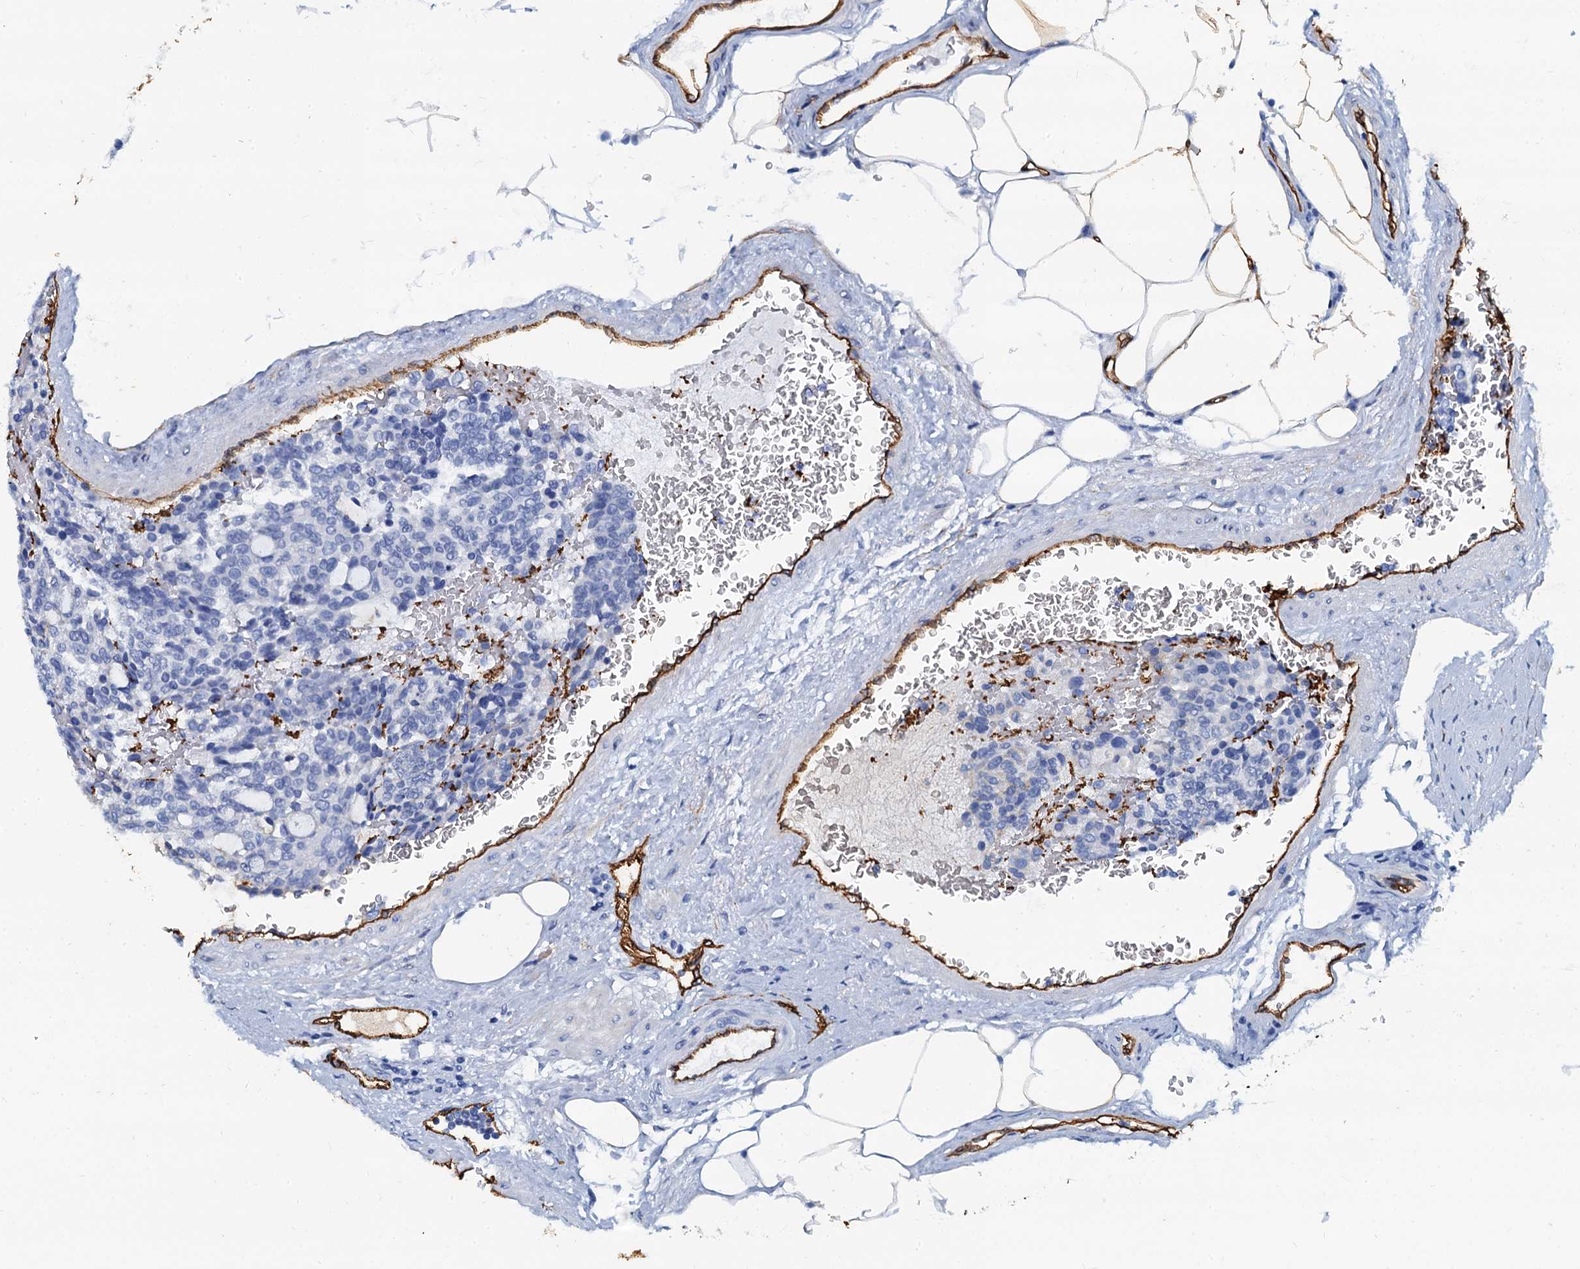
{"staining": {"intensity": "negative", "quantity": "none", "location": "none"}, "tissue": "carcinoid", "cell_type": "Tumor cells", "image_type": "cancer", "snomed": [{"axis": "morphology", "description": "Carcinoid, malignant, NOS"}, {"axis": "topography", "description": "Pancreas"}], "caption": "The image demonstrates no staining of tumor cells in carcinoid. (DAB (3,3'-diaminobenzidine) immunohistochemistry (IHC) visualized using brightfield microscopy, high magnification).", "gene": "CAVIN2", "patient": {"sex": "female", "age": 54}}